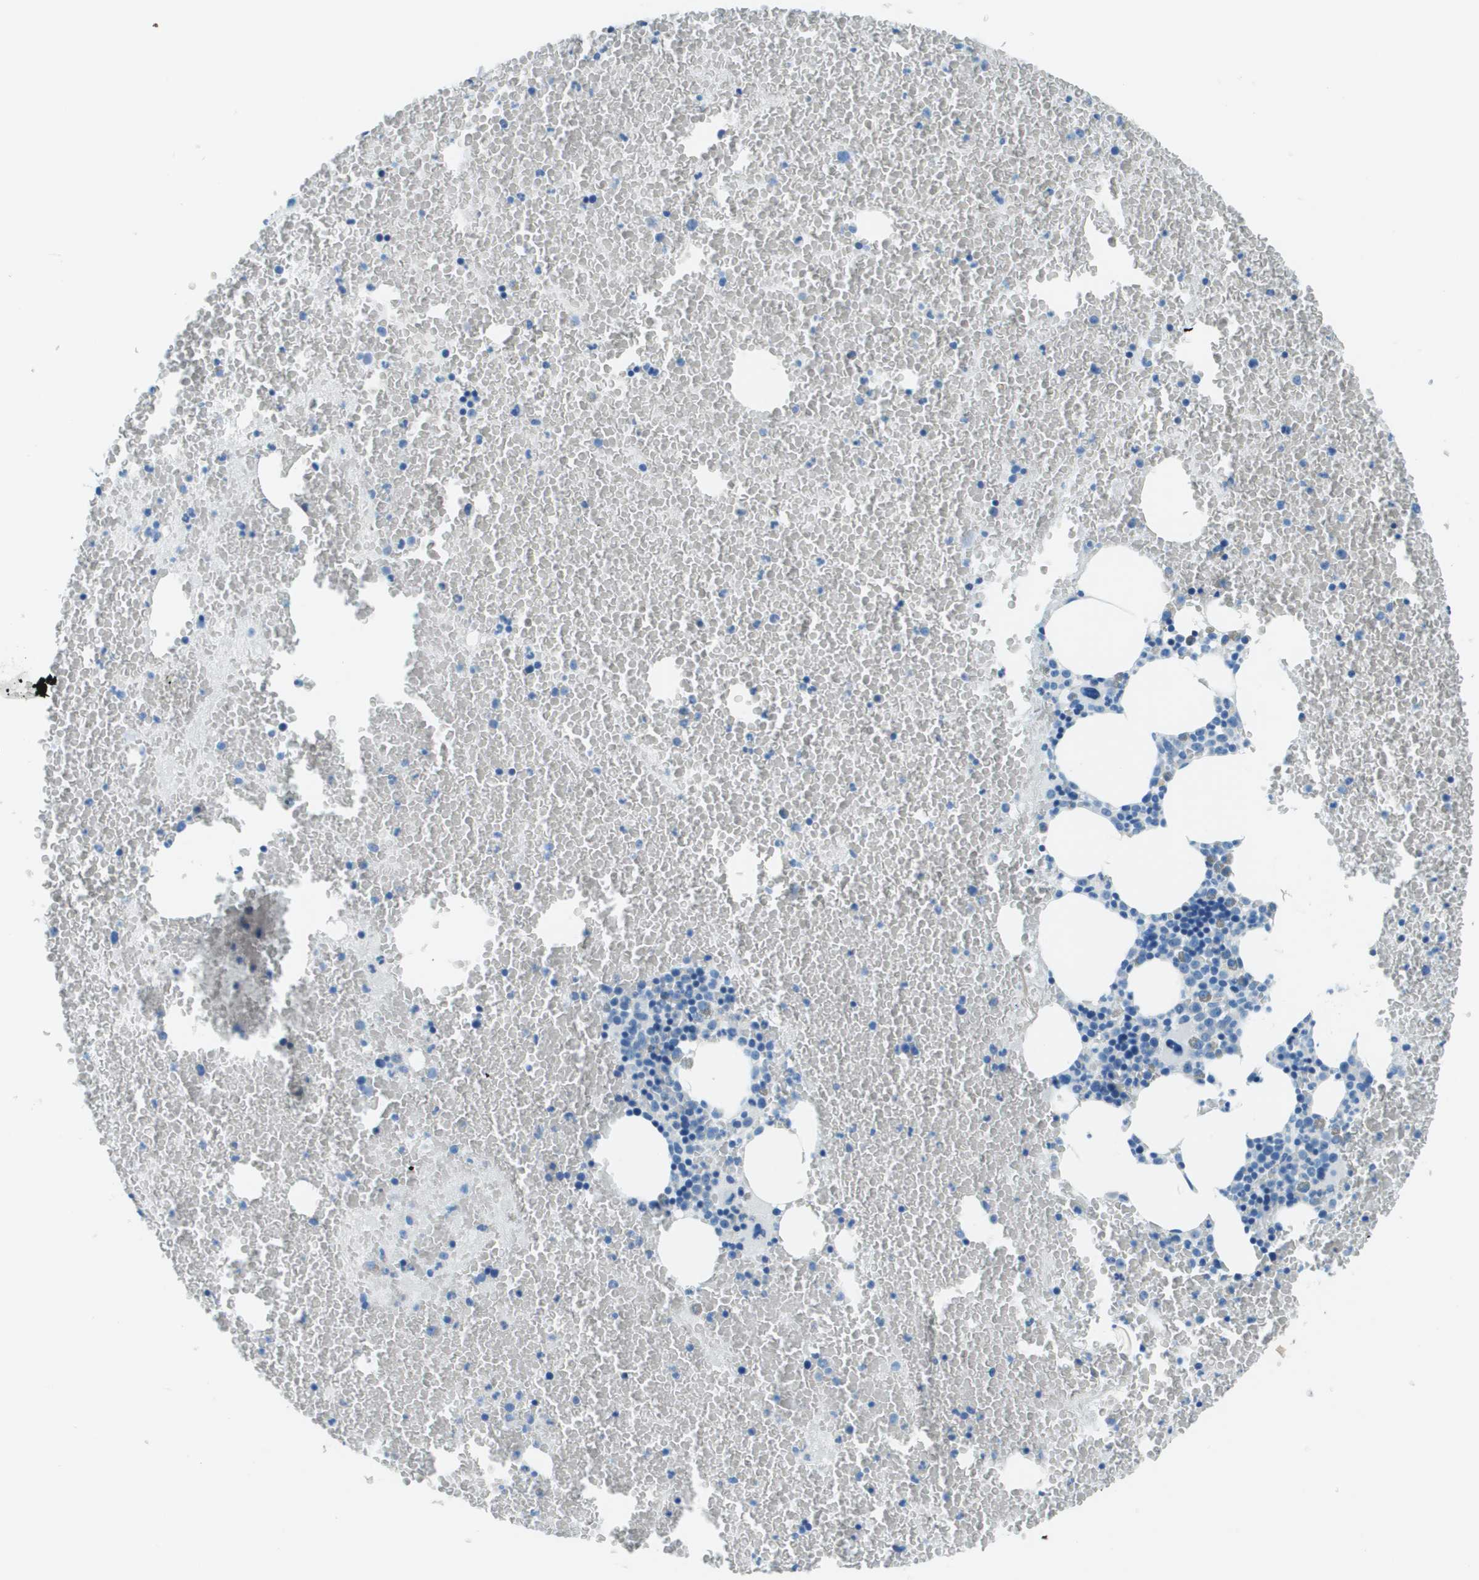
{"staining": {"intensity": "negative", "quantity": "none", "location": "none"}, "tissue": "bone marrow", "cell_type": "Hematopoietic cells", "image_type": "normal", "snomed": [{"axis": "morphology", "description": "Normal tissue, NOS"}, {"axis": "morphology", "description": "Inflammation, NOS"}, {"axis": "topography", "description": "Bone marrow"}], "caption": "Immunohistochemistry (IHC) micrograph of normal bone marrow stained for a protein (brown), which exhibits no positivity in hematopoietic cells. (DAB (3,3'-diaminobenzidine) immunohistochemistry visualized using brightfield microscopy, high magnification).", "gene": "SLC16A10", "patient": {"sex": "male", "age": 47}}